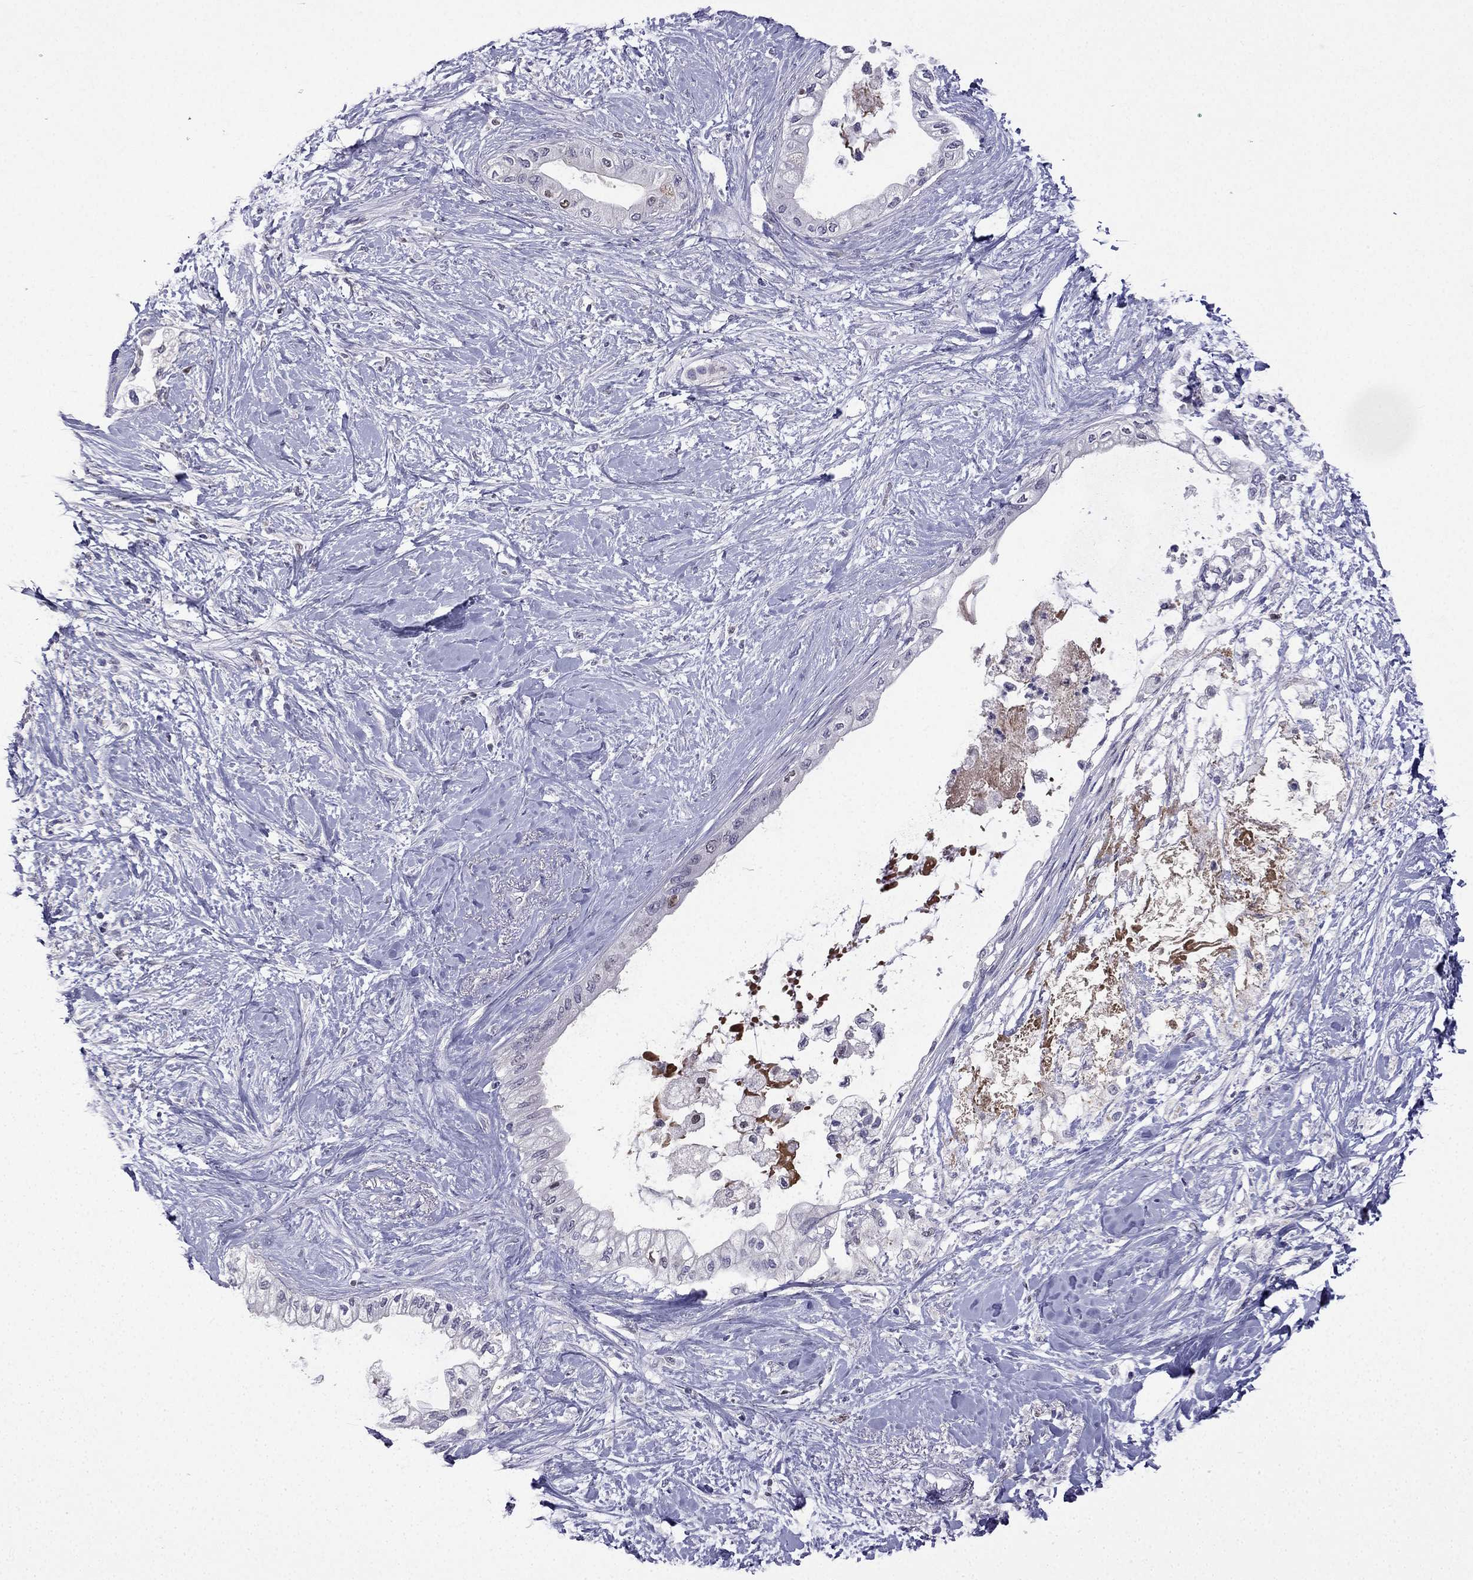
{"staining": {"intensity": "weak", "quantity": "<25%", "location": "nuclear"}, "tissue": "pancreatic cancer", "cell_type": "Tumor cells", "image_type": "cancer", "snomed": [{"axis": "morphology", "description": "Normal tissue, NOS"}, {"axis": "morphology", "description": "Adenocarcinoma, NOS"}, {"axis": "topography", "description": "Pancreas"}, {"axis": "topography", "description": "Duodenum"}], "caption": "Pancreatic cancer (adenocarcinoma) was stained to show a protein in brown. There is no significant positivity in tumor cells.", "gene": "UHRF1", "patient": {"sex": "female", "age": 60}}